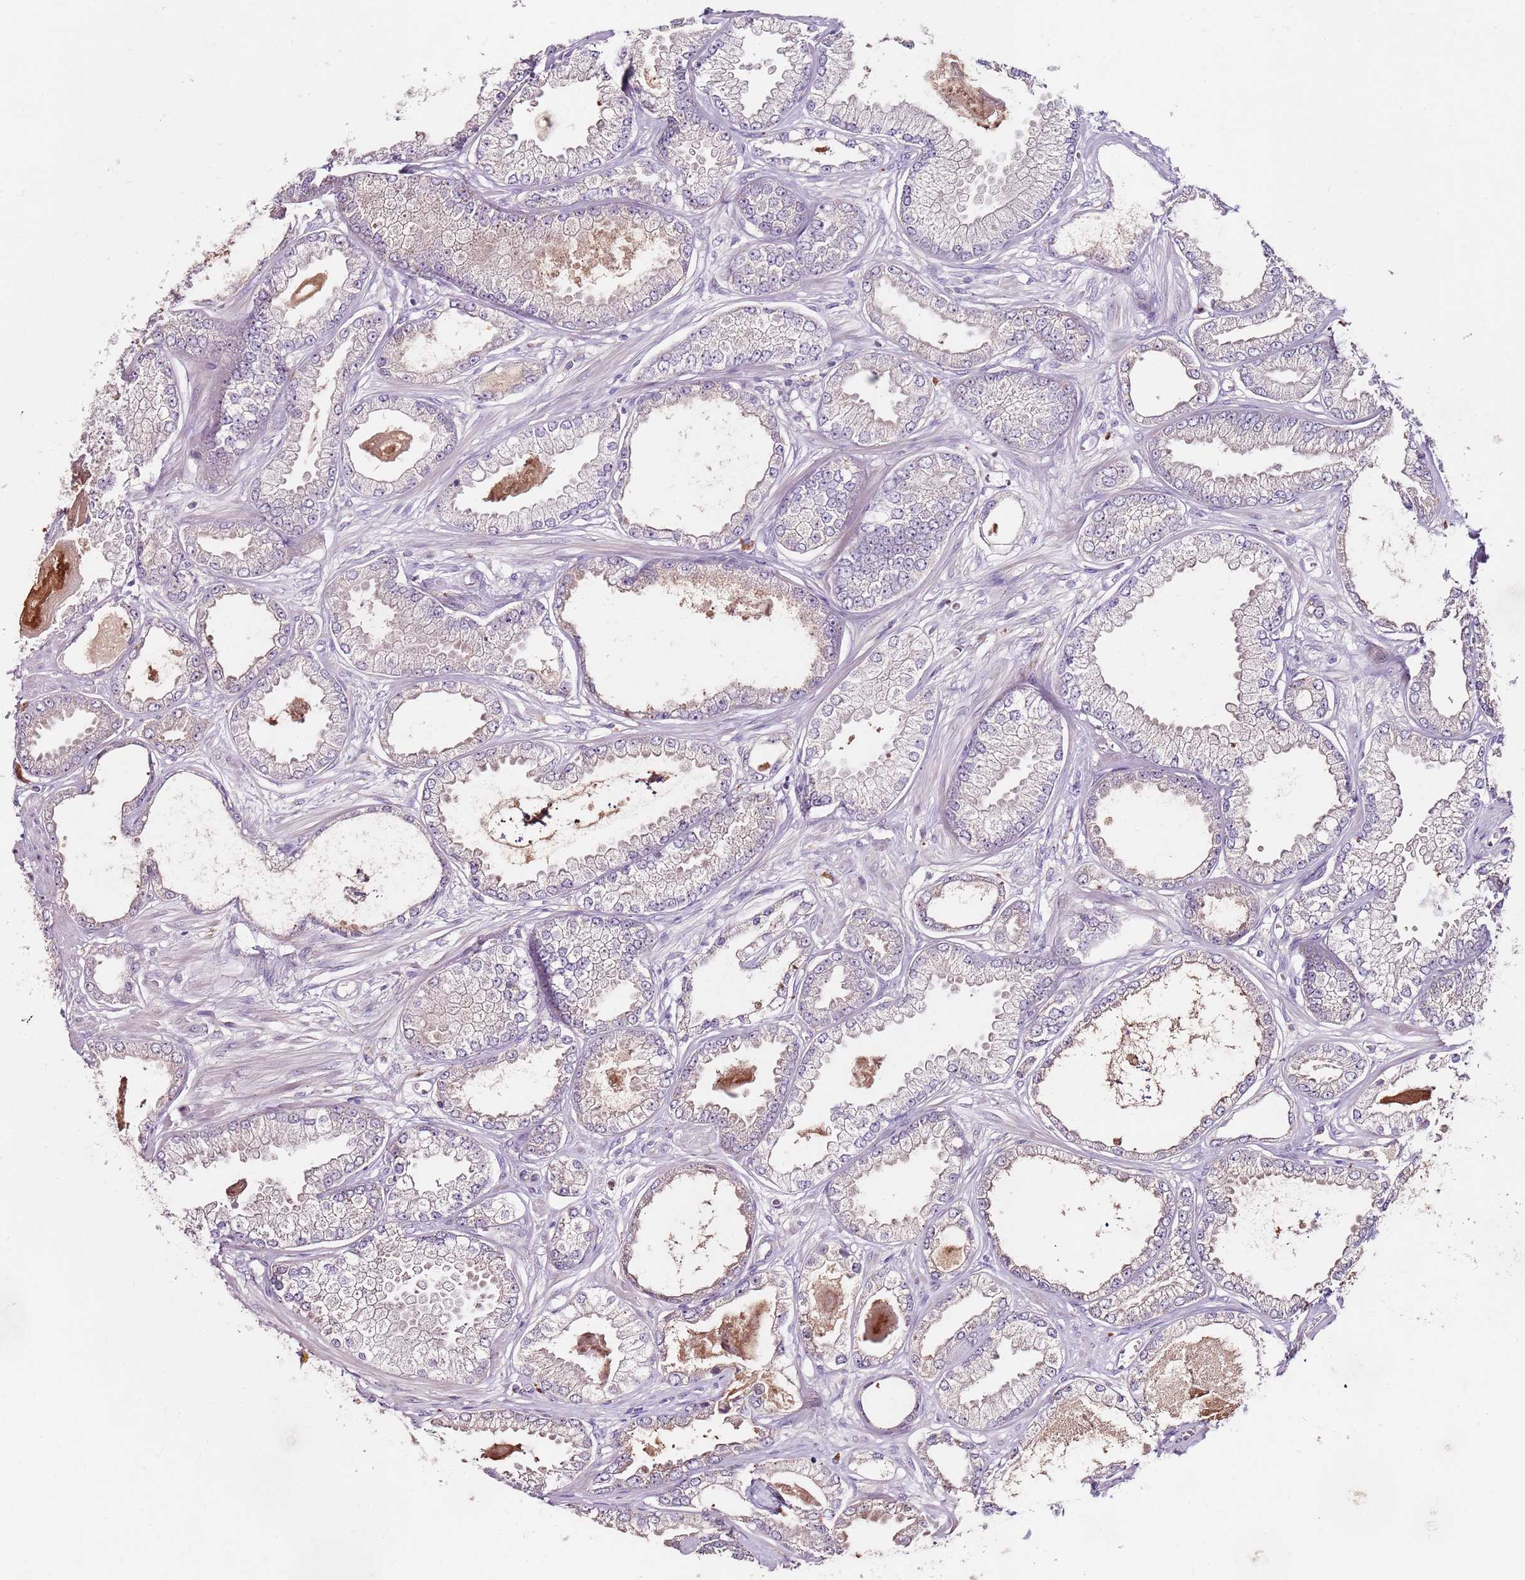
{"staining": {"intensity": "negative", "quantity": "none", "location": "none"}, "tissue": "prostate cancer", "cell_type": "Tumor cells", "image_type": "cancer", "snomed": [{"axis": "morphology", "description": "Adenocarcinoma, Low grade"}, {"axis": "topography", "description": "Prostate"}], "caption": "Immunohistochemistry photomicrograph of neoplastic tissue: prostate cancer (low-grade adenocarcinoma) stained with DAB exhibits no significant protein positivity in tumor cells.", "gene": "NRDE2", "patient": {"sex": "male", "age": 64}}